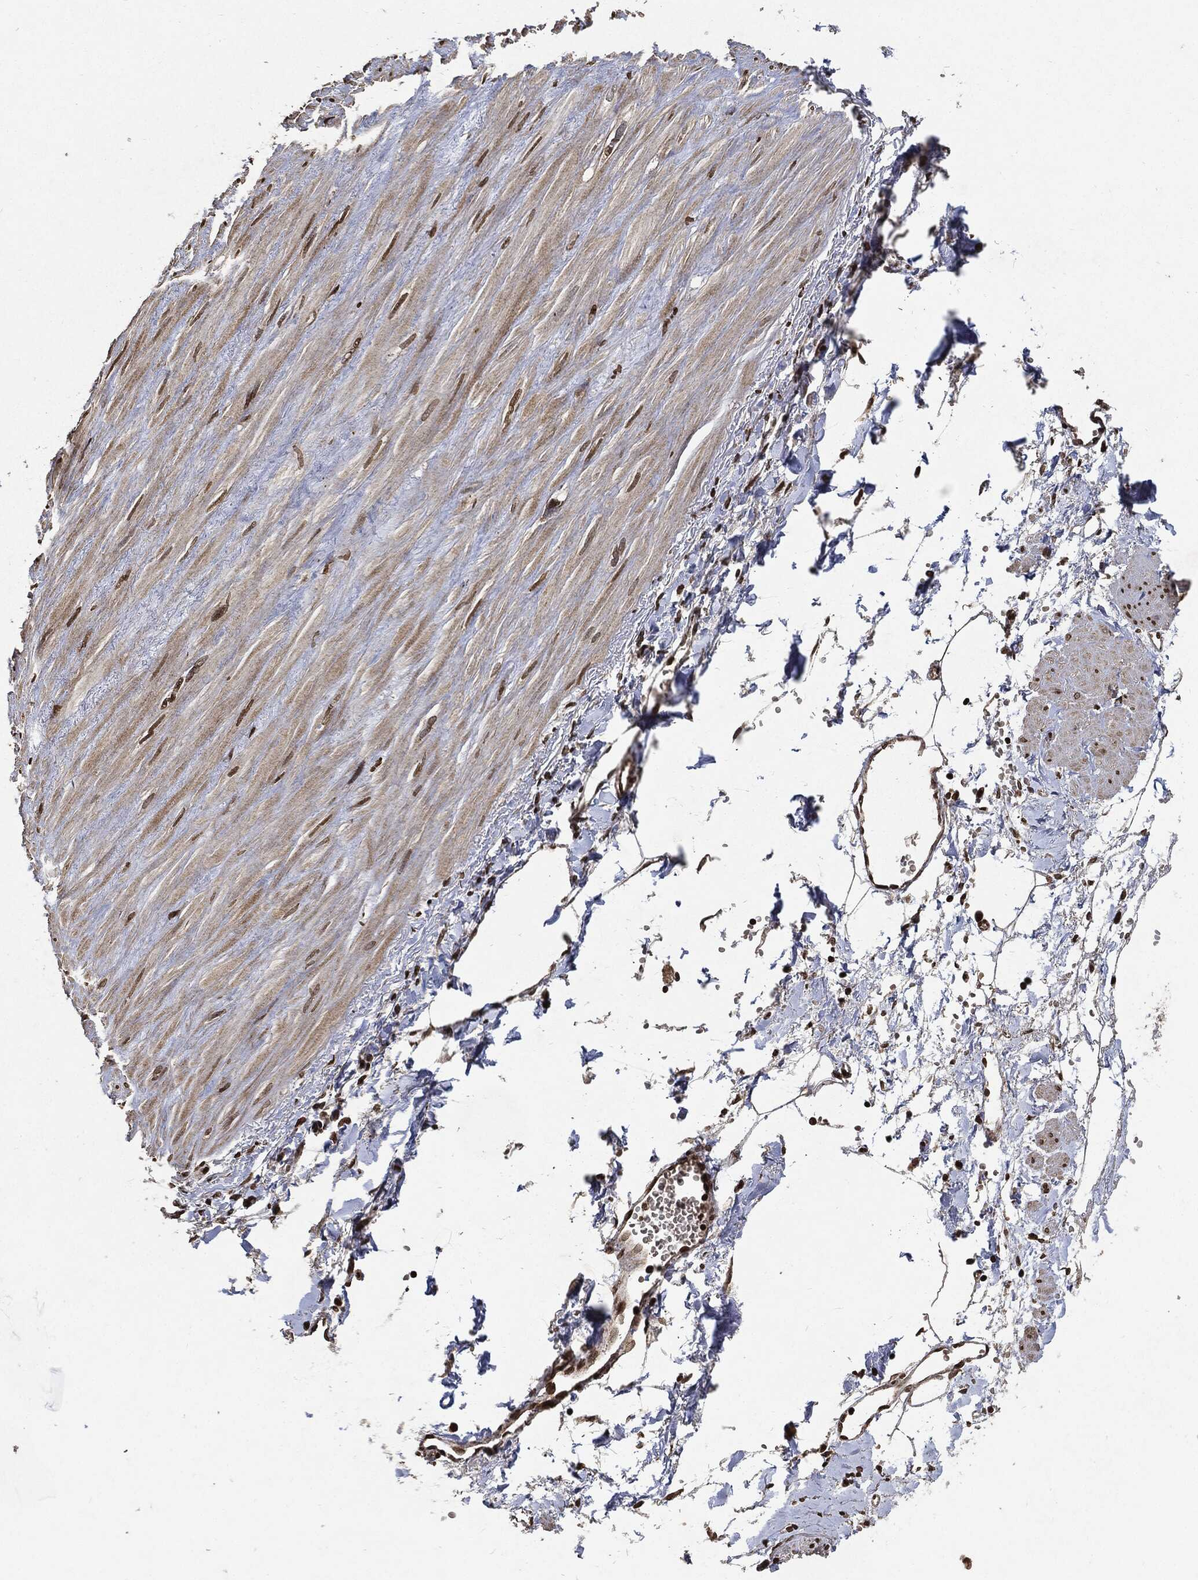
{"staining": {"intensity": "moderate", "quantity": "25%-75%", "location": "cytoplasmic/membranous,nuclear"}, "tissue": "soft tissue", "cell_type": "Fibroblasts", "image_type": "normal", "snomed": [{"axis": "morphology", "description": "Normal tissue, NOS"}, {"axis": "morphology", "description": "Adenocarcinoma, NOS"}, {"axis": "topography", "description": "Pancreas"}, {"axis": "topography", "description": "Peripheral nerve tissue"}], "caption": "A high-resolution photomicrograph shows immunohistochemistry staining of benign soft tissue, which displays moderate cytoplasmic/membranous,nuclear staining in about 25%-75% of fibroblasts. (brown staining indicates protein expression, while blue staining denotes nuclei).", "gene": "JUN", "patient": {"sex": "male", "age": 61}}